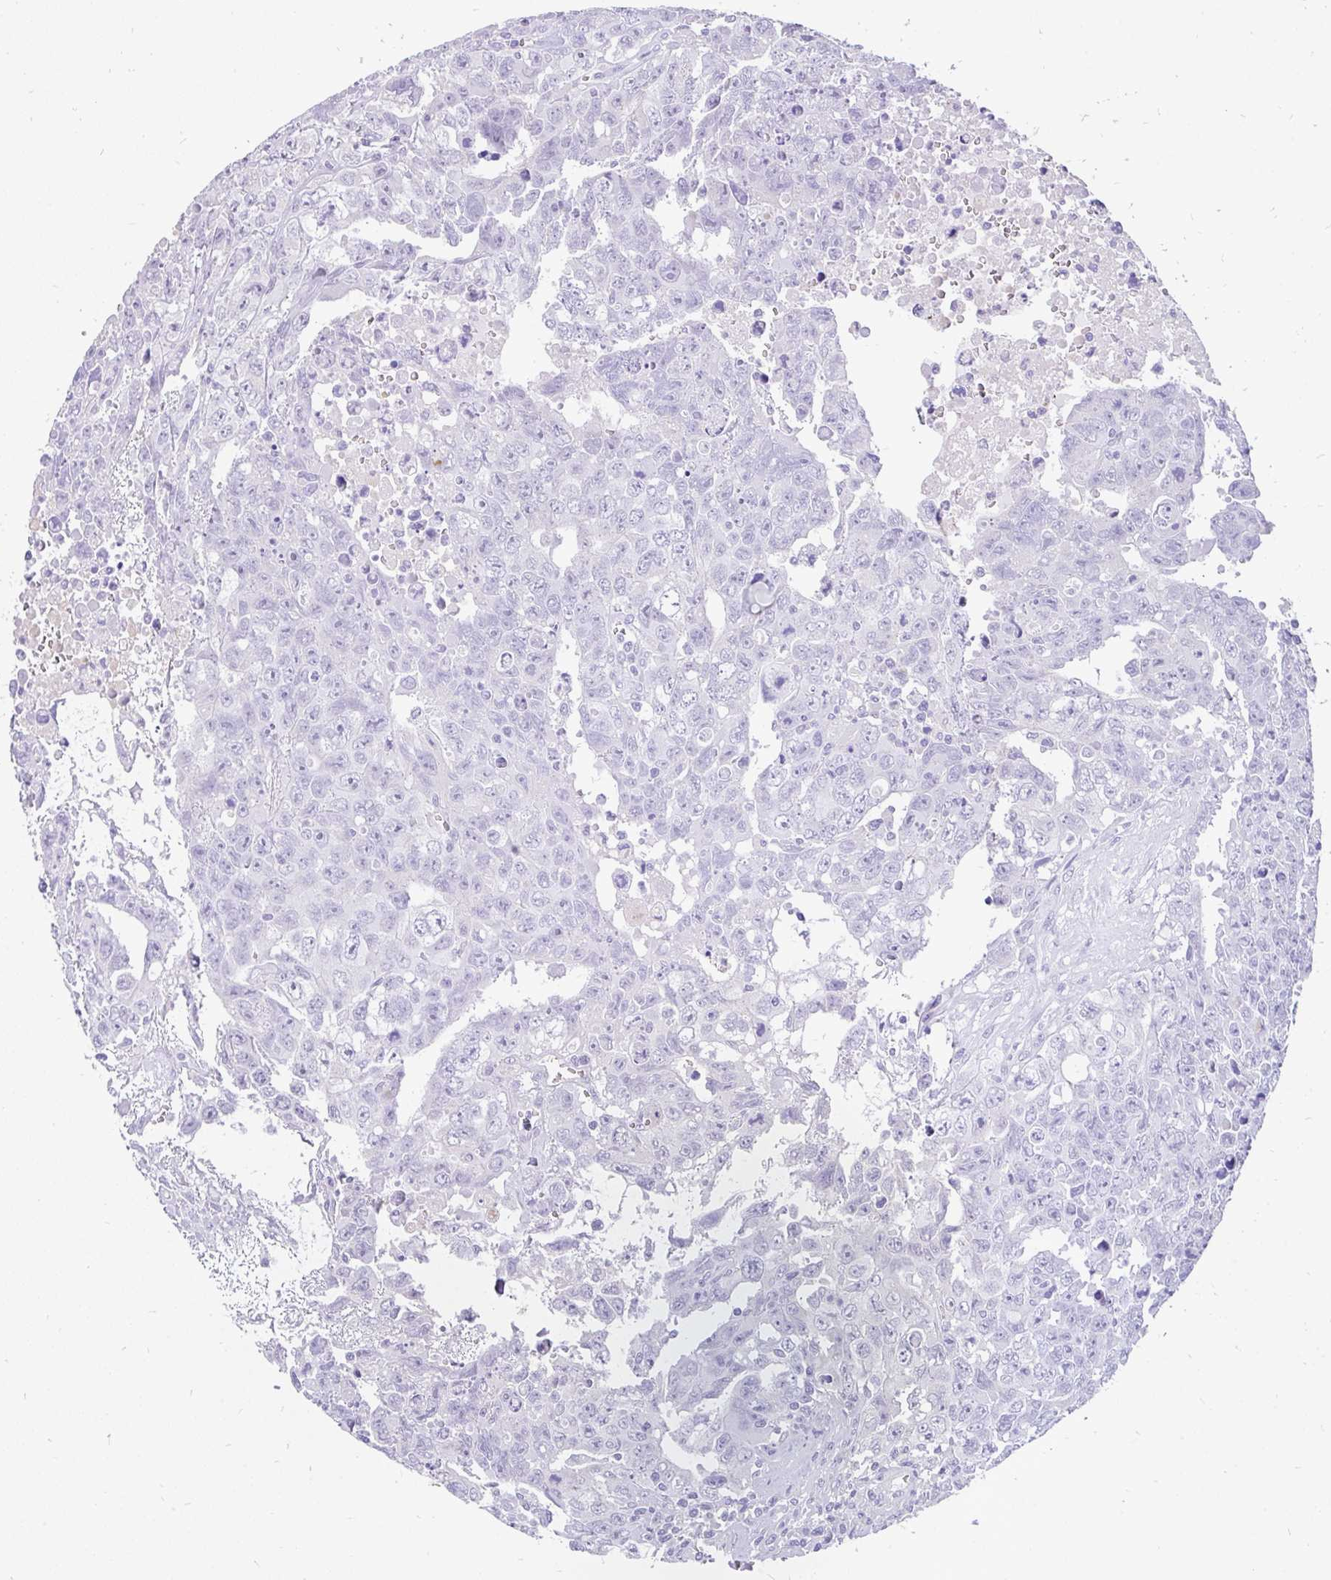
{"staining": {"intensity": "negative", "quantity": "none", "location": "none"}, "tissue": "testis cancer", "cell_type": "Tumor cells", "image_type": "cancer", "snomed": [{"axis": "morphology", "description": "Carcinoma, Embryonal, NOS"}, {"axis": "topography", "description": "Testis"}], "caption": "Testis cancer (embryonal carcinoma) was stained to show a protein in brown. There is no significant staining in tumor cells.", "gene": "INTS5", "patient": {"sex": "male", "age": 24}}